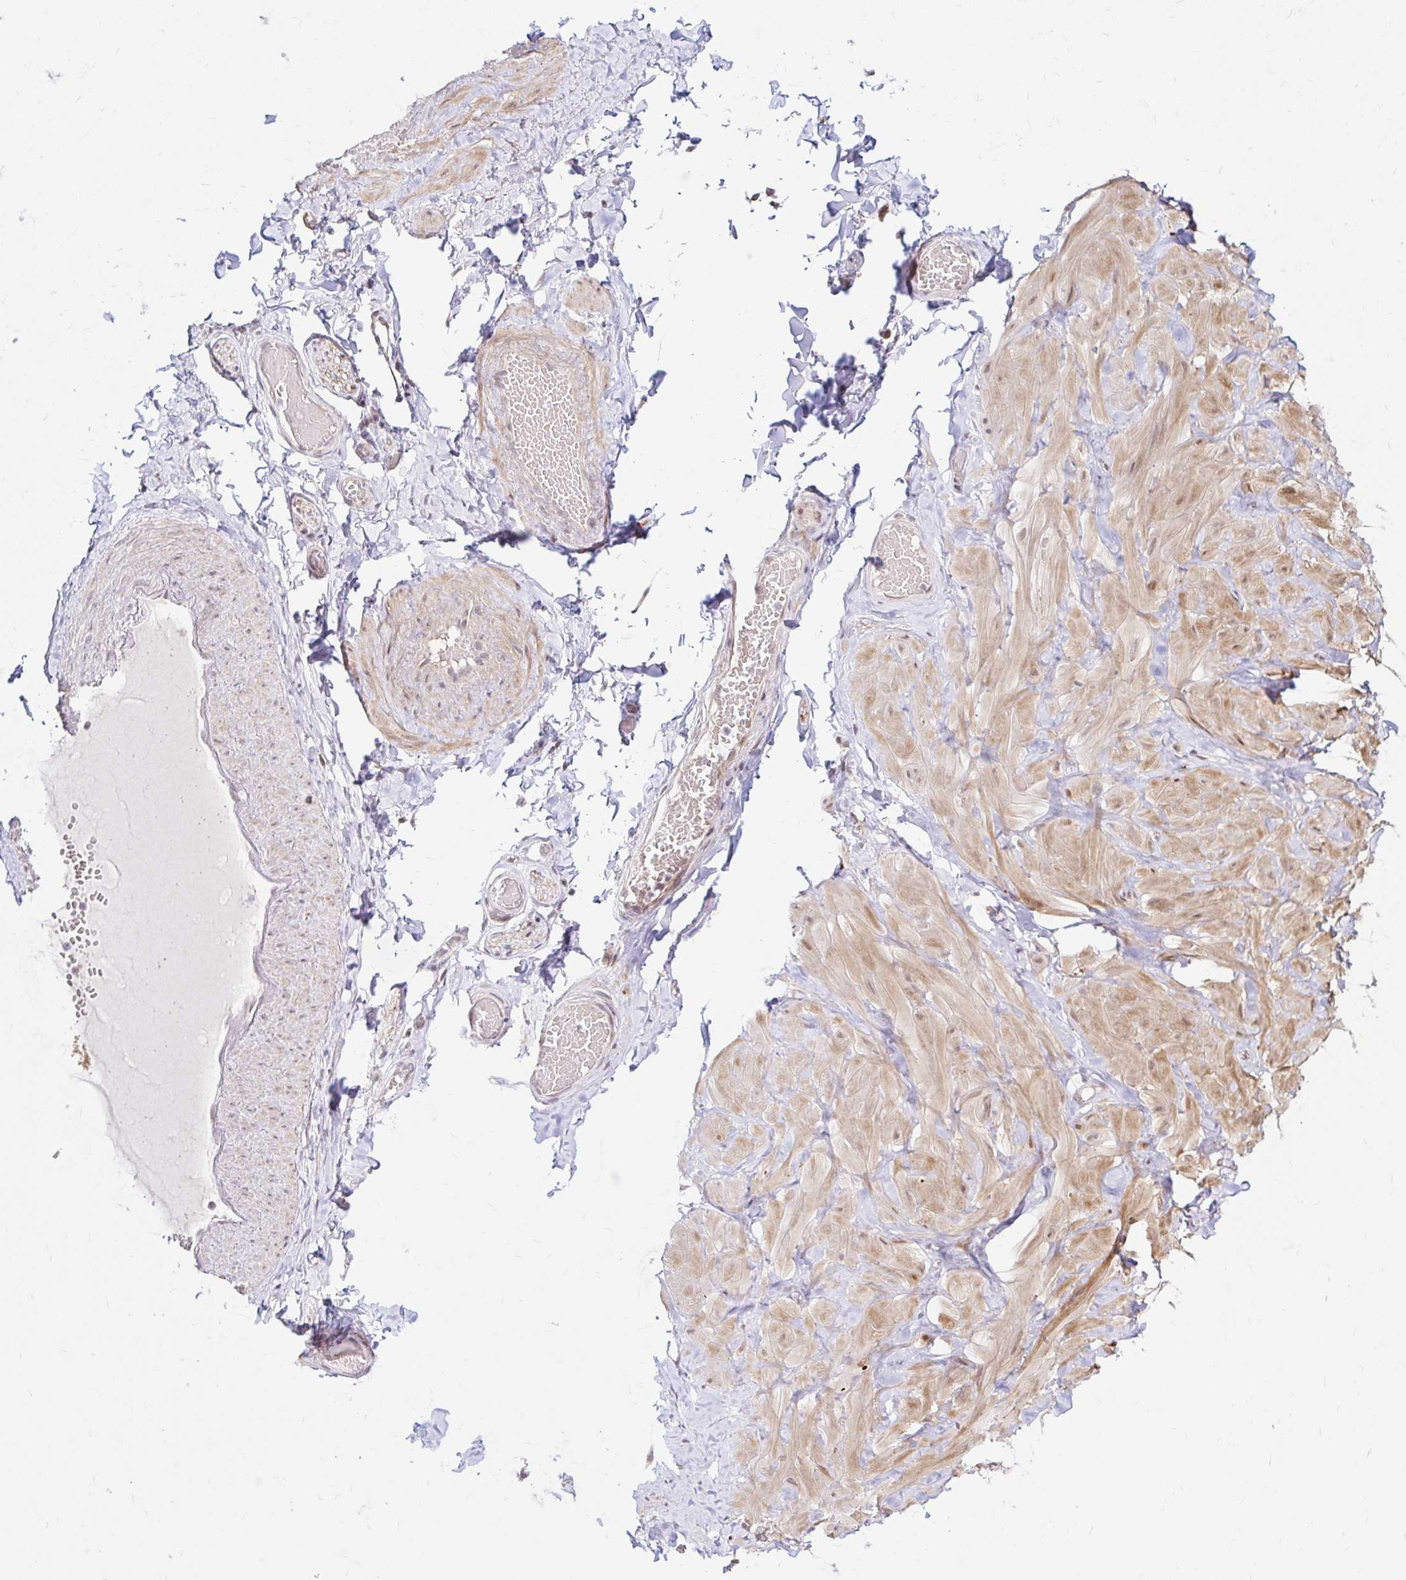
{"staining": {"intensity": "negative", "quantity": "none", "location": "none"}, "tissue": "adipose tissue", "cell_type": "Adipocytes", "image_type": "normal", "snomed": [{"axis": "morphology", "description": "Normal tissue, NOS"}, {"axis": "topography", "description": "Soft tissue"}, {"axis": "topography", "description": "Adipose tissue"}, {"axis": "topography", "description": "Vascular tissue"}, {"axis": "topography", "description": "Peripheral nerve tissue"}], "caption": "DAB (3,3'-diaminobenzidine) immunohistochemical staining of benign adipose tissue shows no significant expression in adipocytes. (DAB immunohistochemistry, high magnification).", "gene": "TIMM50", "patient": {"sex": "male", "age": 29}}